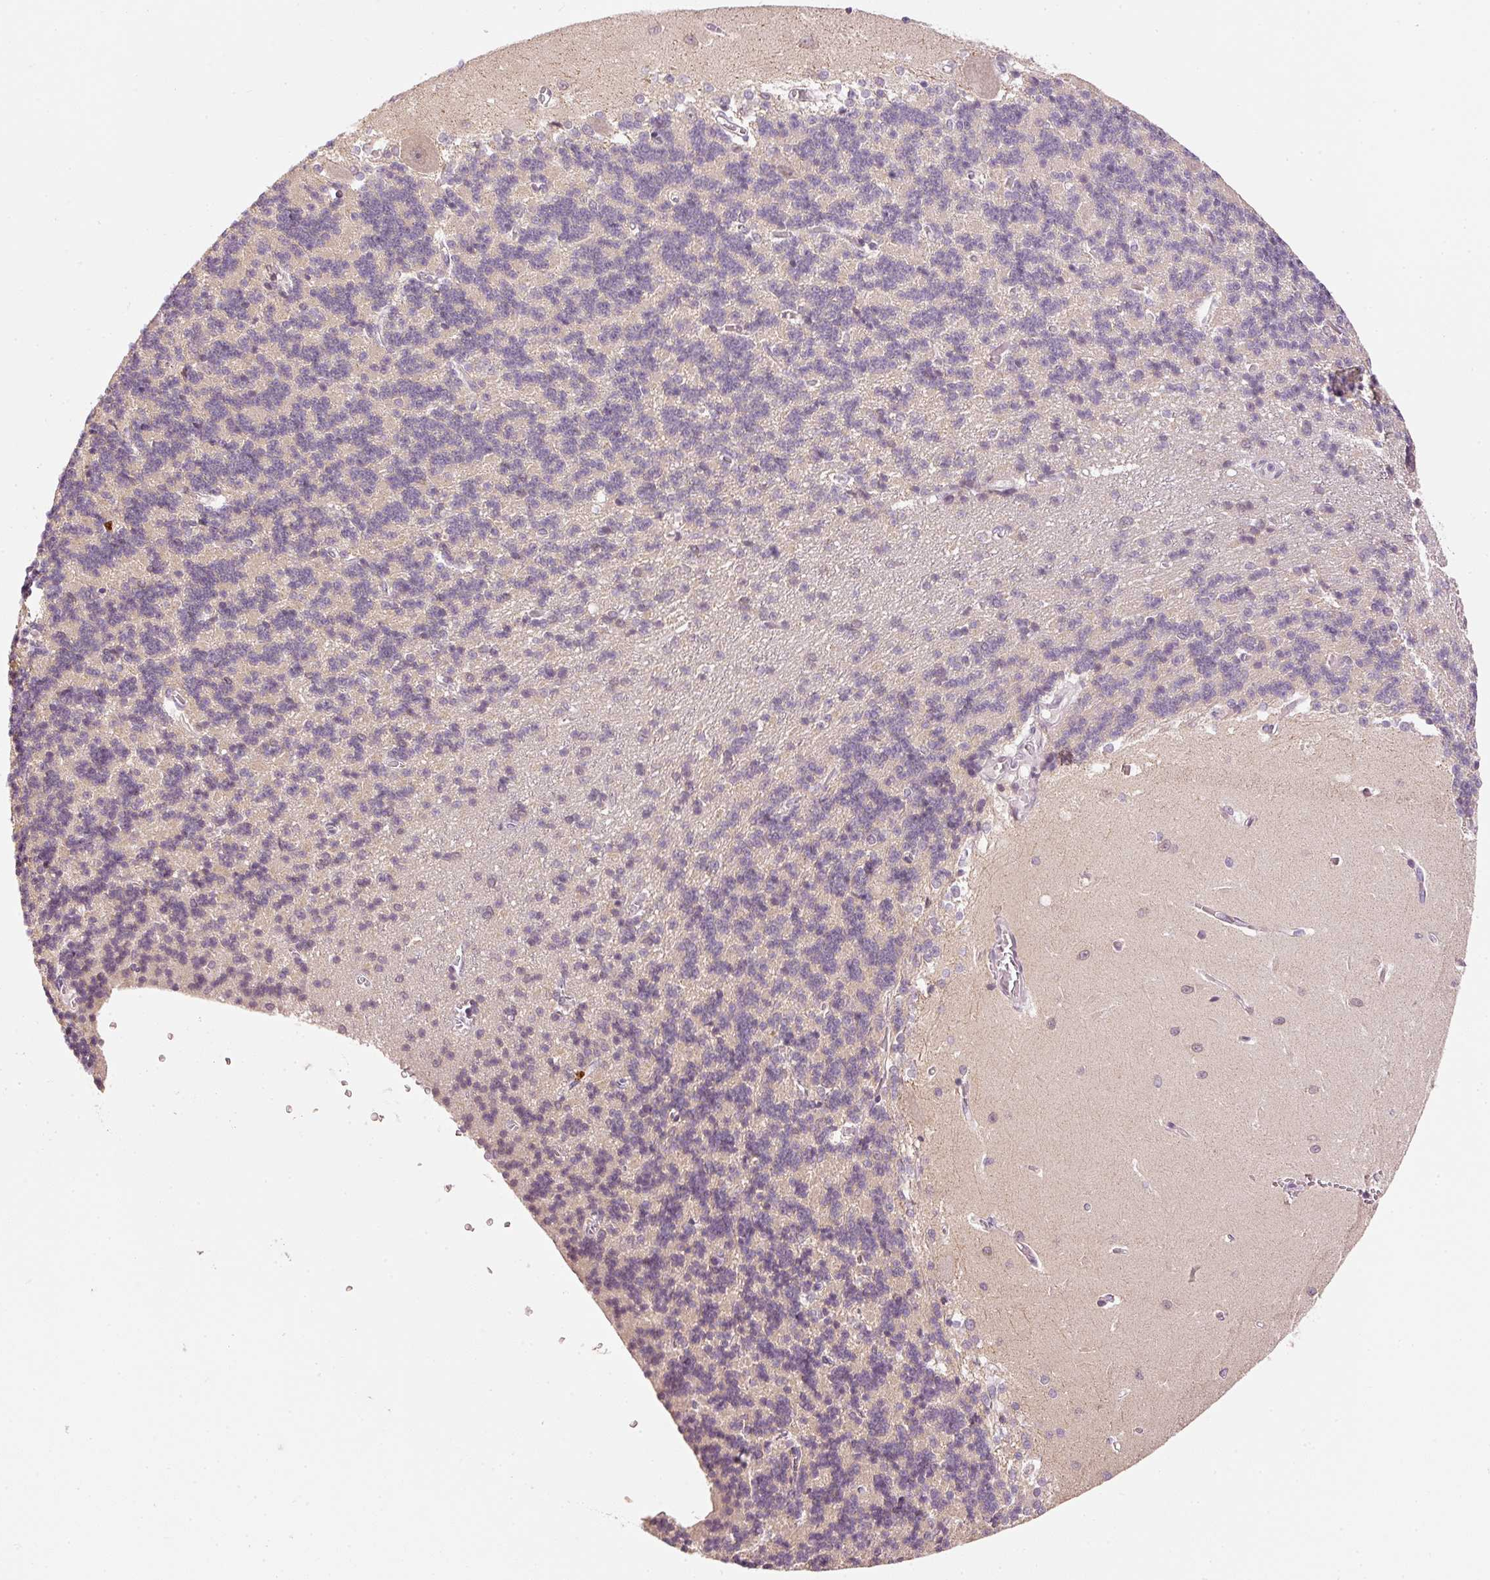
{"staining": {"intensity": "negative", "quantity": "none", "location": "none"}, "tissue": "cerebellum", "cell_type": "Cells in granular layer", "image_type": "normal", "snomed": [{"axis": "morphology", "description": "Normal tissue, NOS"}, {"axis": "topography", "description": "Cerebellum"}], "caption": "High magnification brightfield microscopy of unremarkable cerebellum stained with DAB (brown) and counterstained with hematoxylin (blue): cells in granular layer show no significant positivity.", "gene": "MTHFD1L", "patient": {"sex": "male", "age": 37}}